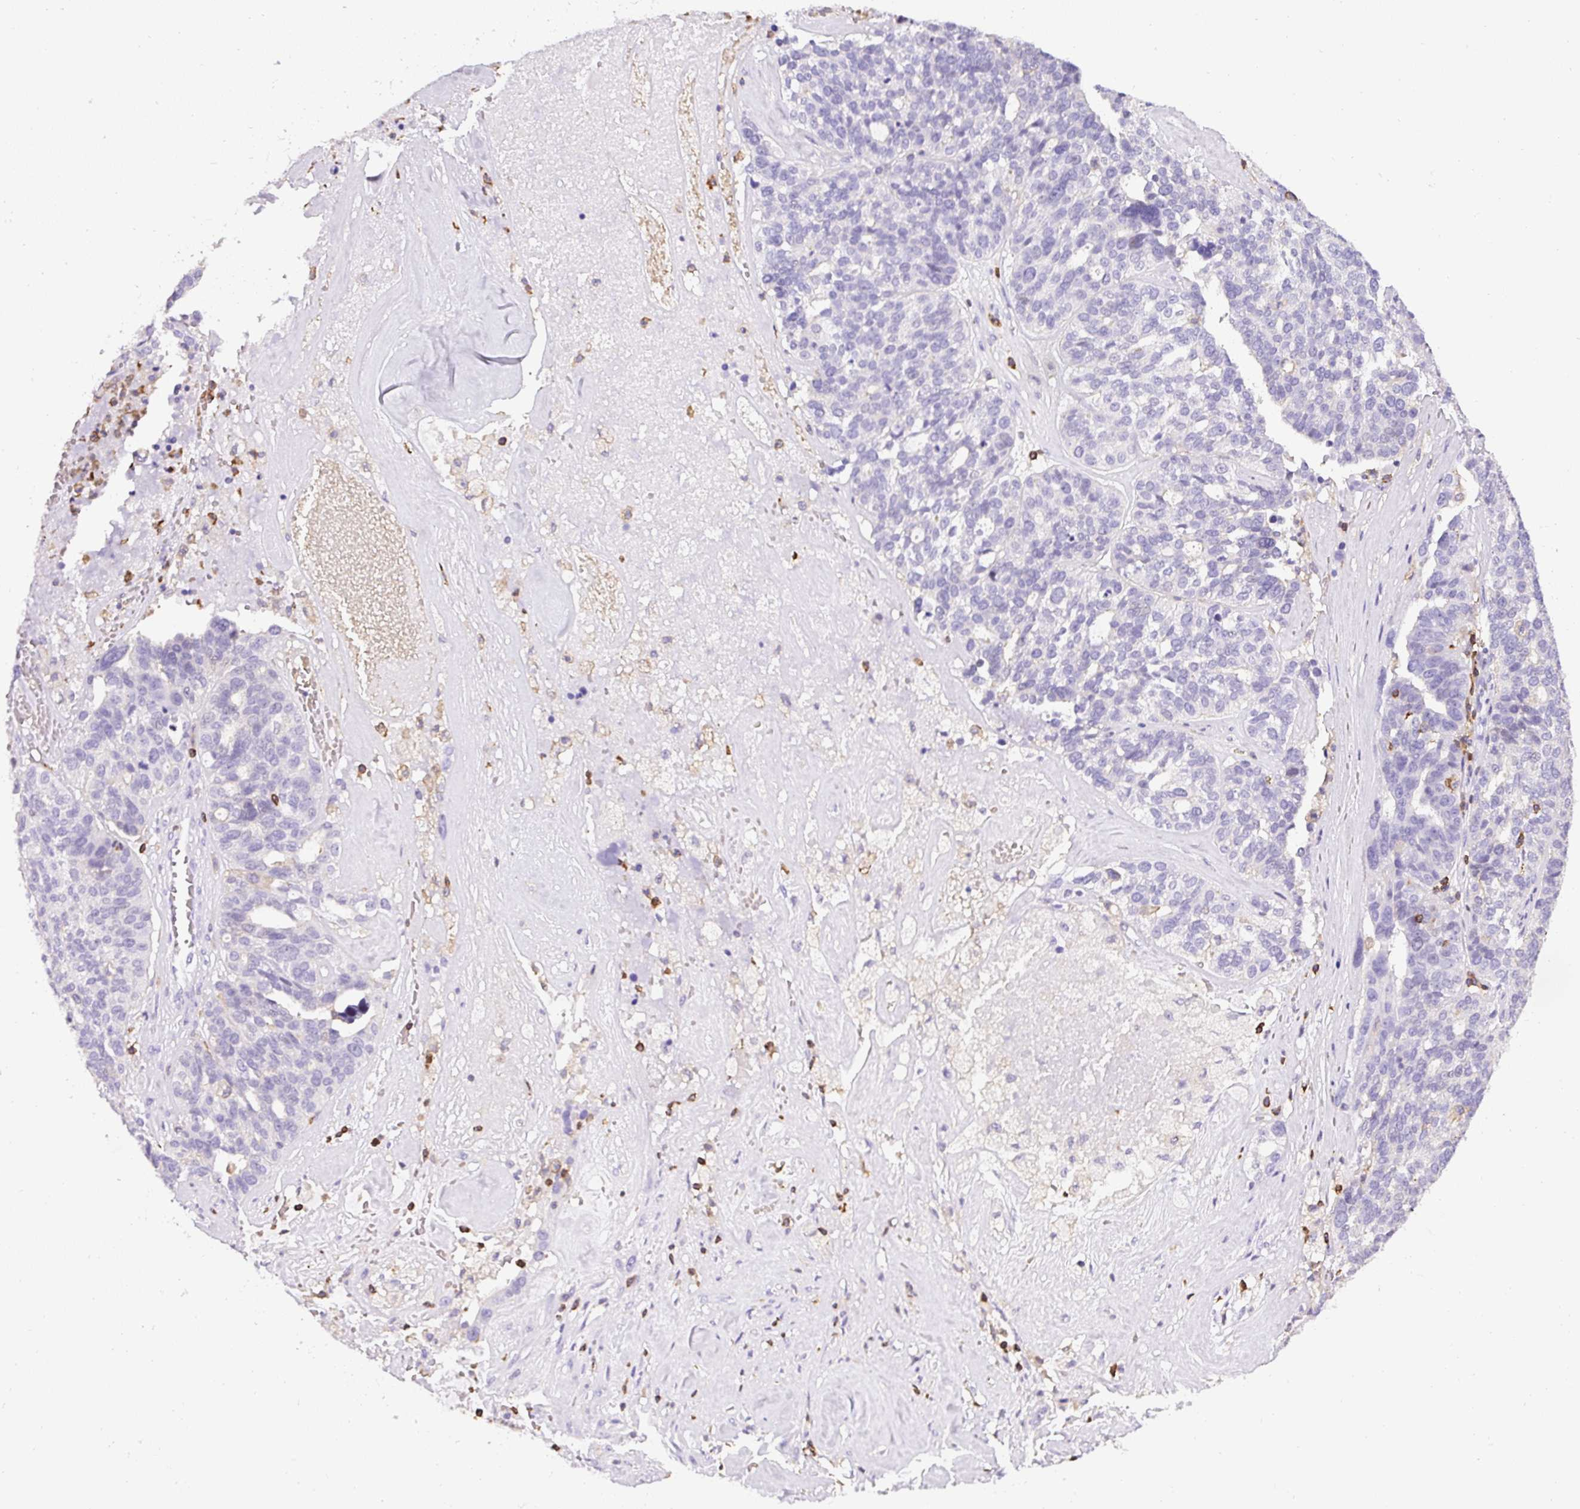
{"staining": {"intensity": "negative", "quantity": "none", "location": "none"}, "tissue": "ovarian cancer", "cell_type": "Tumor cells", "image_type": "cancer", "snomed": [{"axis": "morphology", "description": "Cystadenocarcinoma, serous, NOS"}, {"axis": "topography", "description": "Ovary"}], "caption": "Tumor cells show no significant expression in ovarian serous cystadenocarcinoma.", "gene": "FAM228B", "patient": {"sex": "female", "age": 59}}